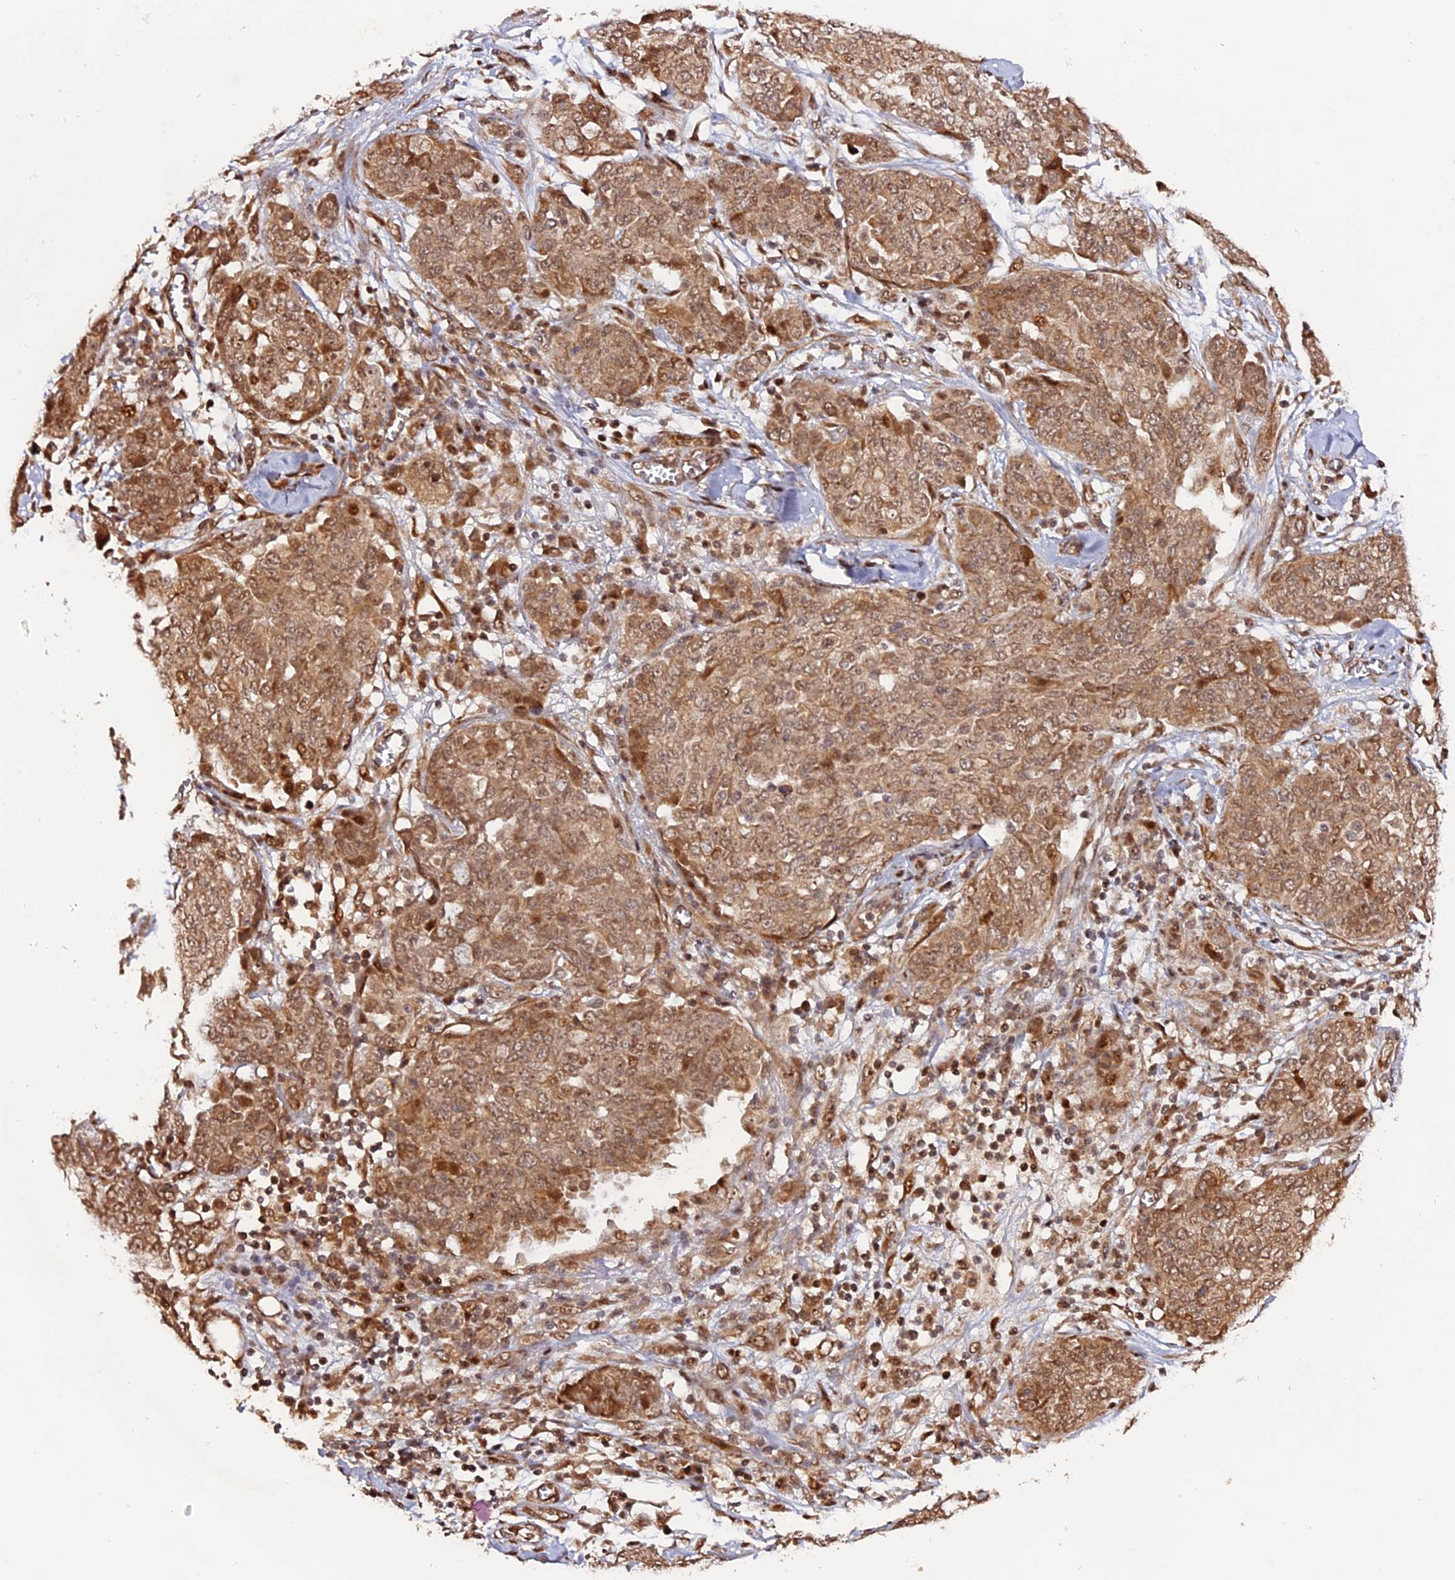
{"staining": {"intensity": "moderate", "quantity": ">75%", "location": "cytoplasmic/membranous,nuclear"}, "tissue": "ovarian cancer", "cell_type": "Tumor cells", "image_type": "cancer", "snomed": [{"axis": "morphology", "description": "Cystadenocarcinoma, serous, NOS"}, {"axis": "topography", "description": "Soft tissue"}, {"axis": "topography", "description": "Ovary"}], "caption": "Immunohistochemical staining of serous cystadenocarcinoma (ovarian) demonstrates medium levels of moderate cytoplasmic/membranous and nuclear positivity in about >75% of tumor cells.", "gene": "ANKRD24", "patient": {"sex": "female", "age": 57}}